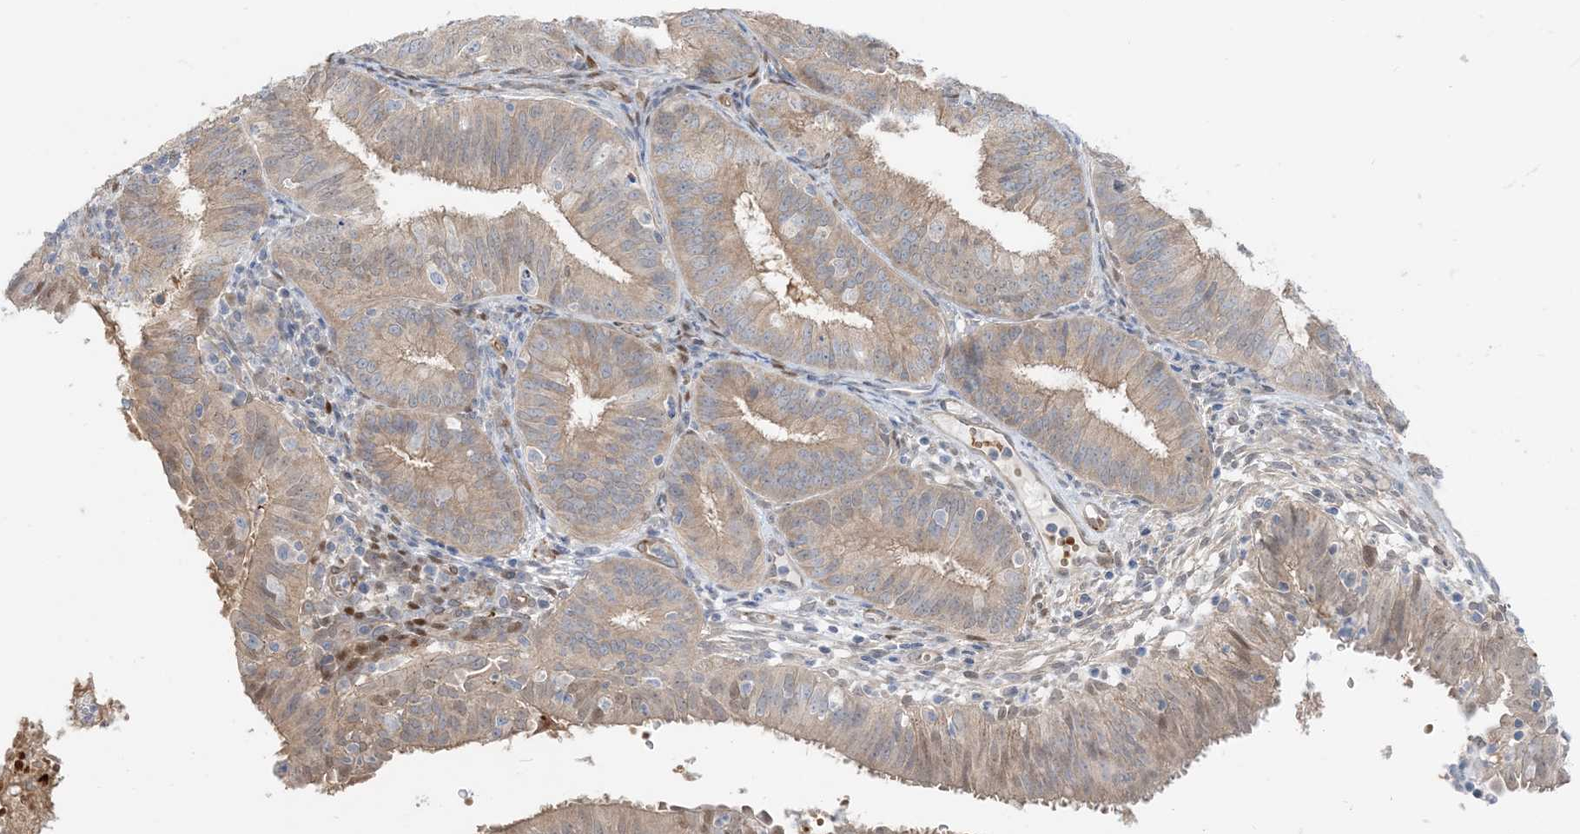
{"staining": {"intensity": "weak", "quantity": "25%-75%", "location": "cytoplasmic/membranous,nuclear"}, "tissue": "endometrial cancer", "cell_type": "Tumor cells", "image_type": "cancer", "snomed": [{"axis": "morphology", "description": "Adenocarcinoma, NOS"}, {"axis": "topography", "description": "Endometrium"}], "caption": "Endometrial cancer stained with immunohistochemistry (IHC) exhibits weak cytoplasmic/membranous and nuclear staining in about 25%-75% of tumor cells. (DAB (3,3'-diaminobenzidine) = brown stain, brightfield microscopy at high magnification).", "gene": "RIN1", "patient": {"sex": "female", "age": 51}}